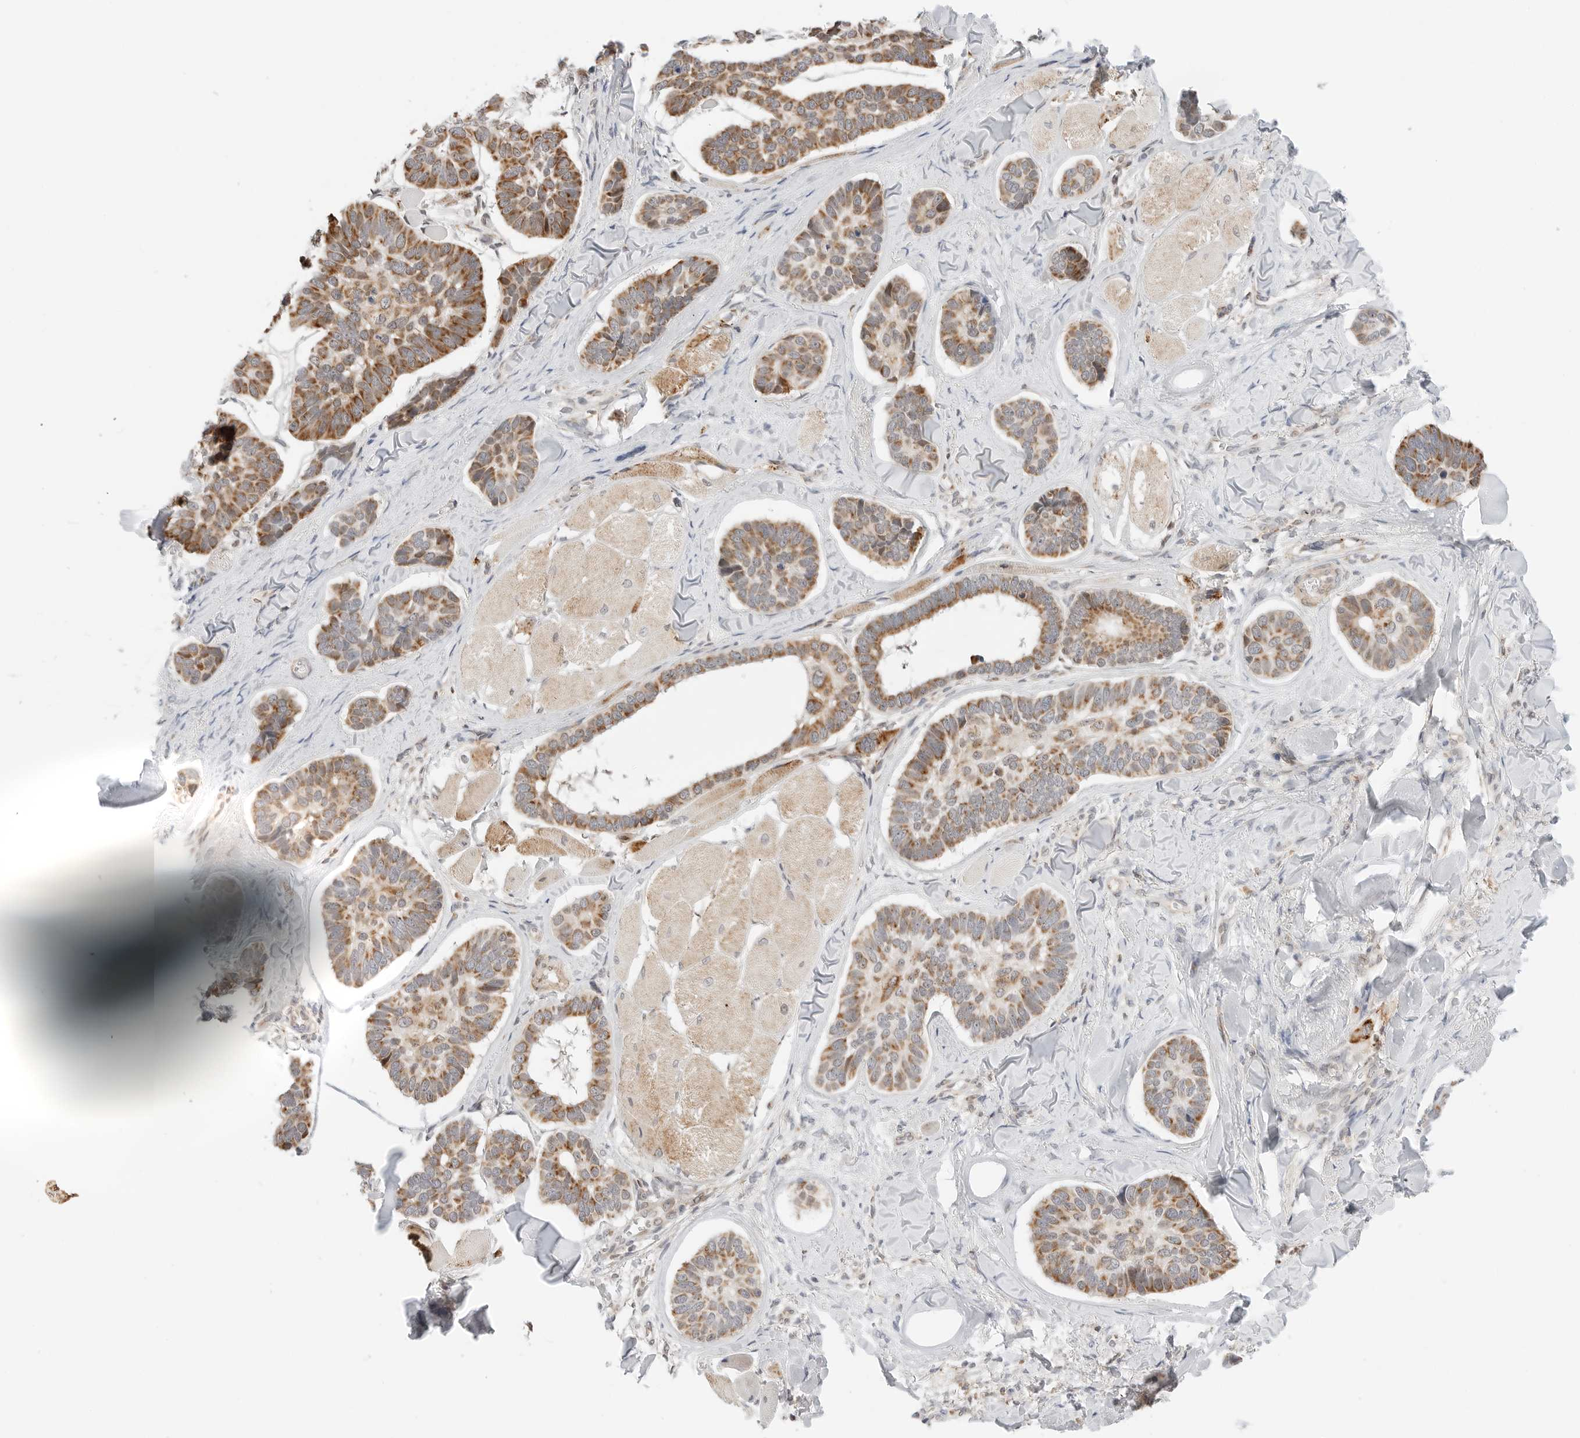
{"staining": {"intensity": "moderate", "quantity": ">75%", "location": "cytoplasmic/membranous"}, "tissue": "skin cancer", "cell_type": "Tumor cells", "image_type": "cancer", "snomed": [{"axis": "morphology", "description": "Basal cell carcinoma"}, {"axis": "topography", "description": "Skin"}], "caption": "Protein positivity by immunohistochemistry demonstrates moderate cytoplasmic/membranous positivity in approximately >75% of tumor cells in skin cancer.", "gene": "DYRK4", "patient": {"sex": "male", "age": 62}}